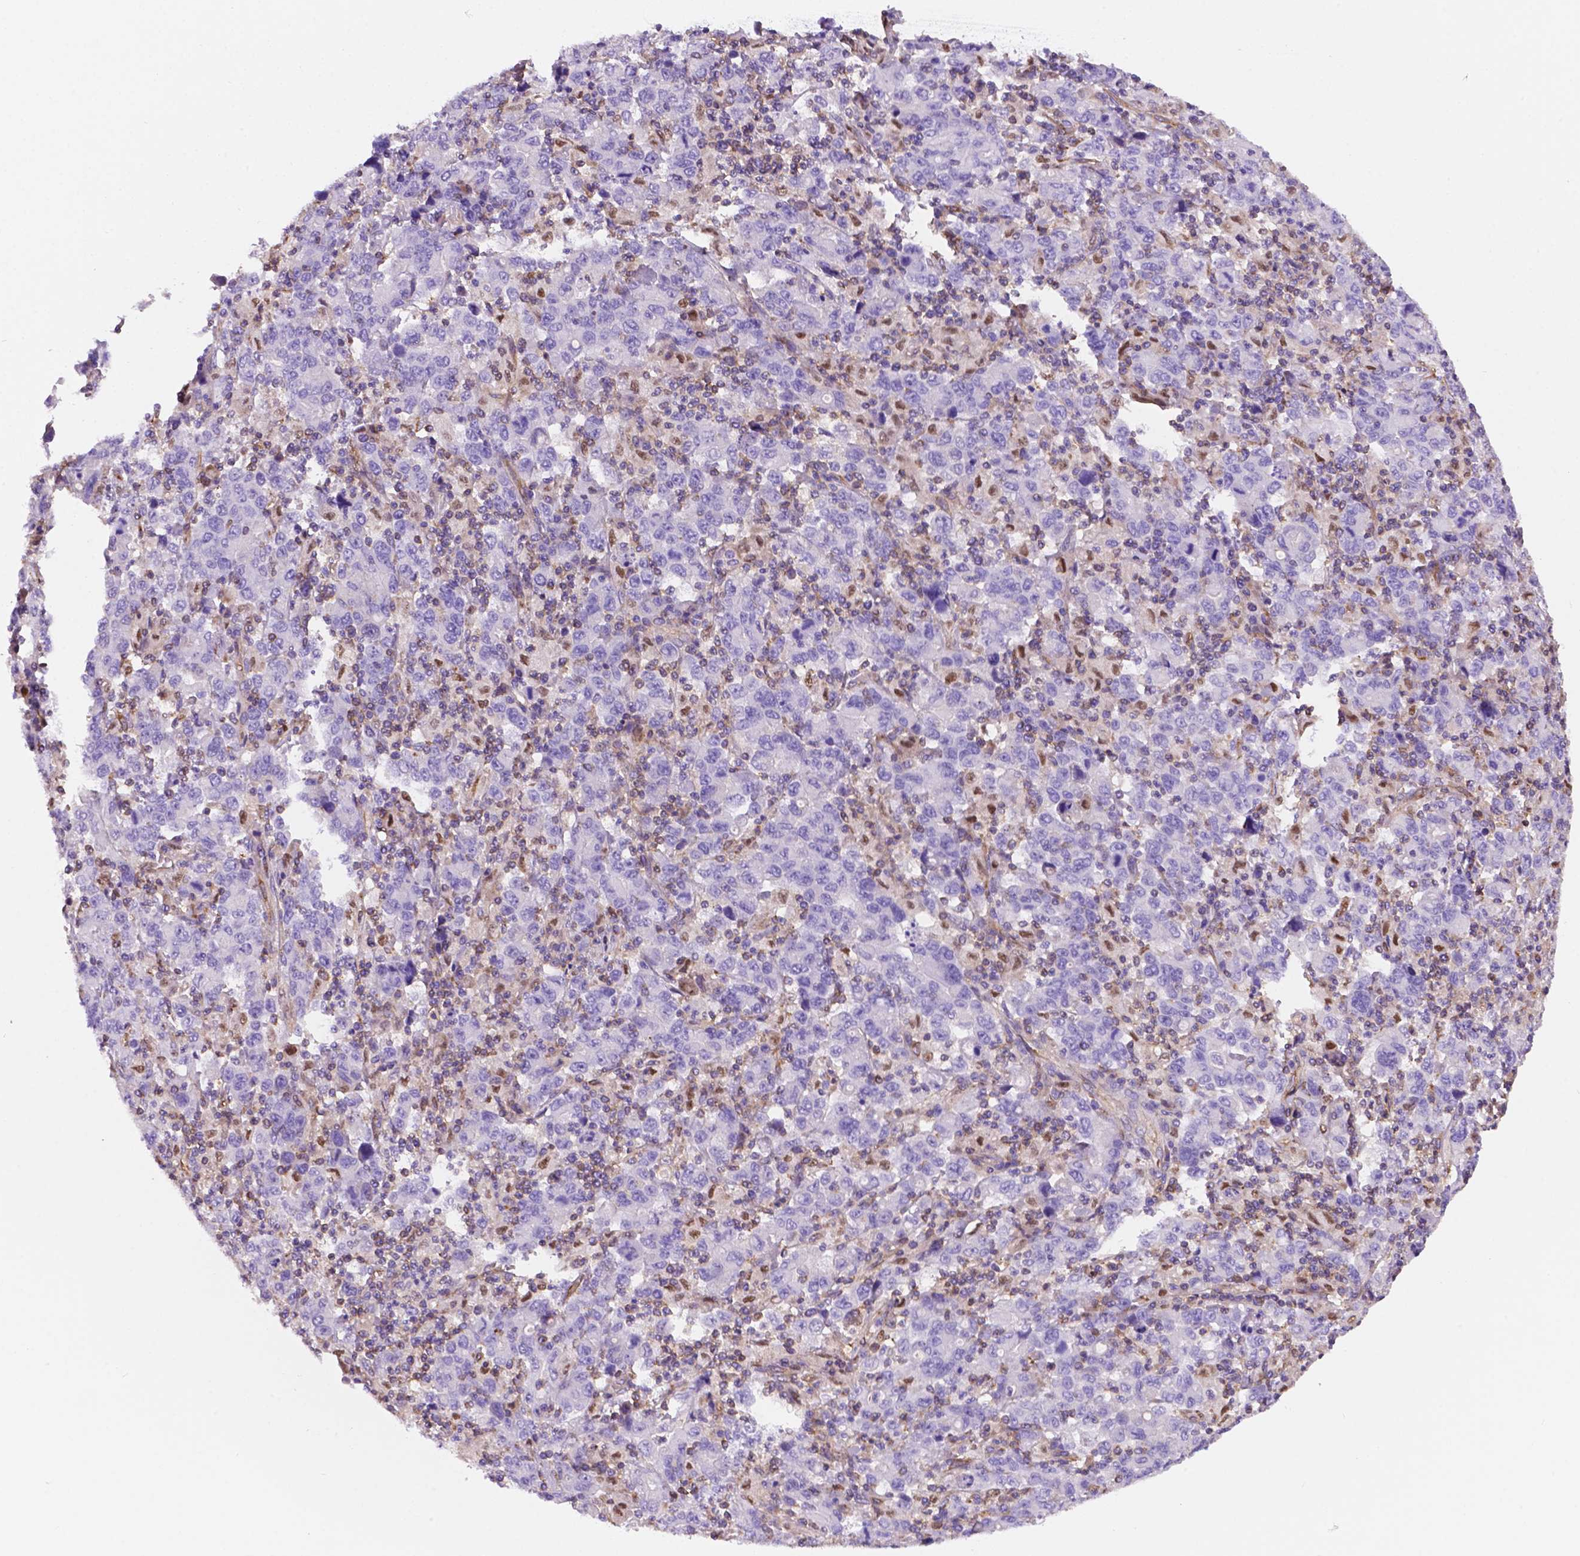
{"staining": {"intensity": "negative", "quantity": "none", "location": "none"}, "tissue": "stomach cancer", "cell_type": "Tumor cells", "image_type": "cancer", "snomed": [{"axis": "morphology", "description": "Adenocarcinoma, NOS"}, {"axis": "topography", "description": "Stomach, upper"}], "caption": "DAB (3,3'-diaminobenzidine) immunohistochemical staining of stomach cancer (adenocarcinoma) demonstrates no significant expression in tumor cells.", "gene": "DCN", "patient": {"sex": "male", "age": 69}}